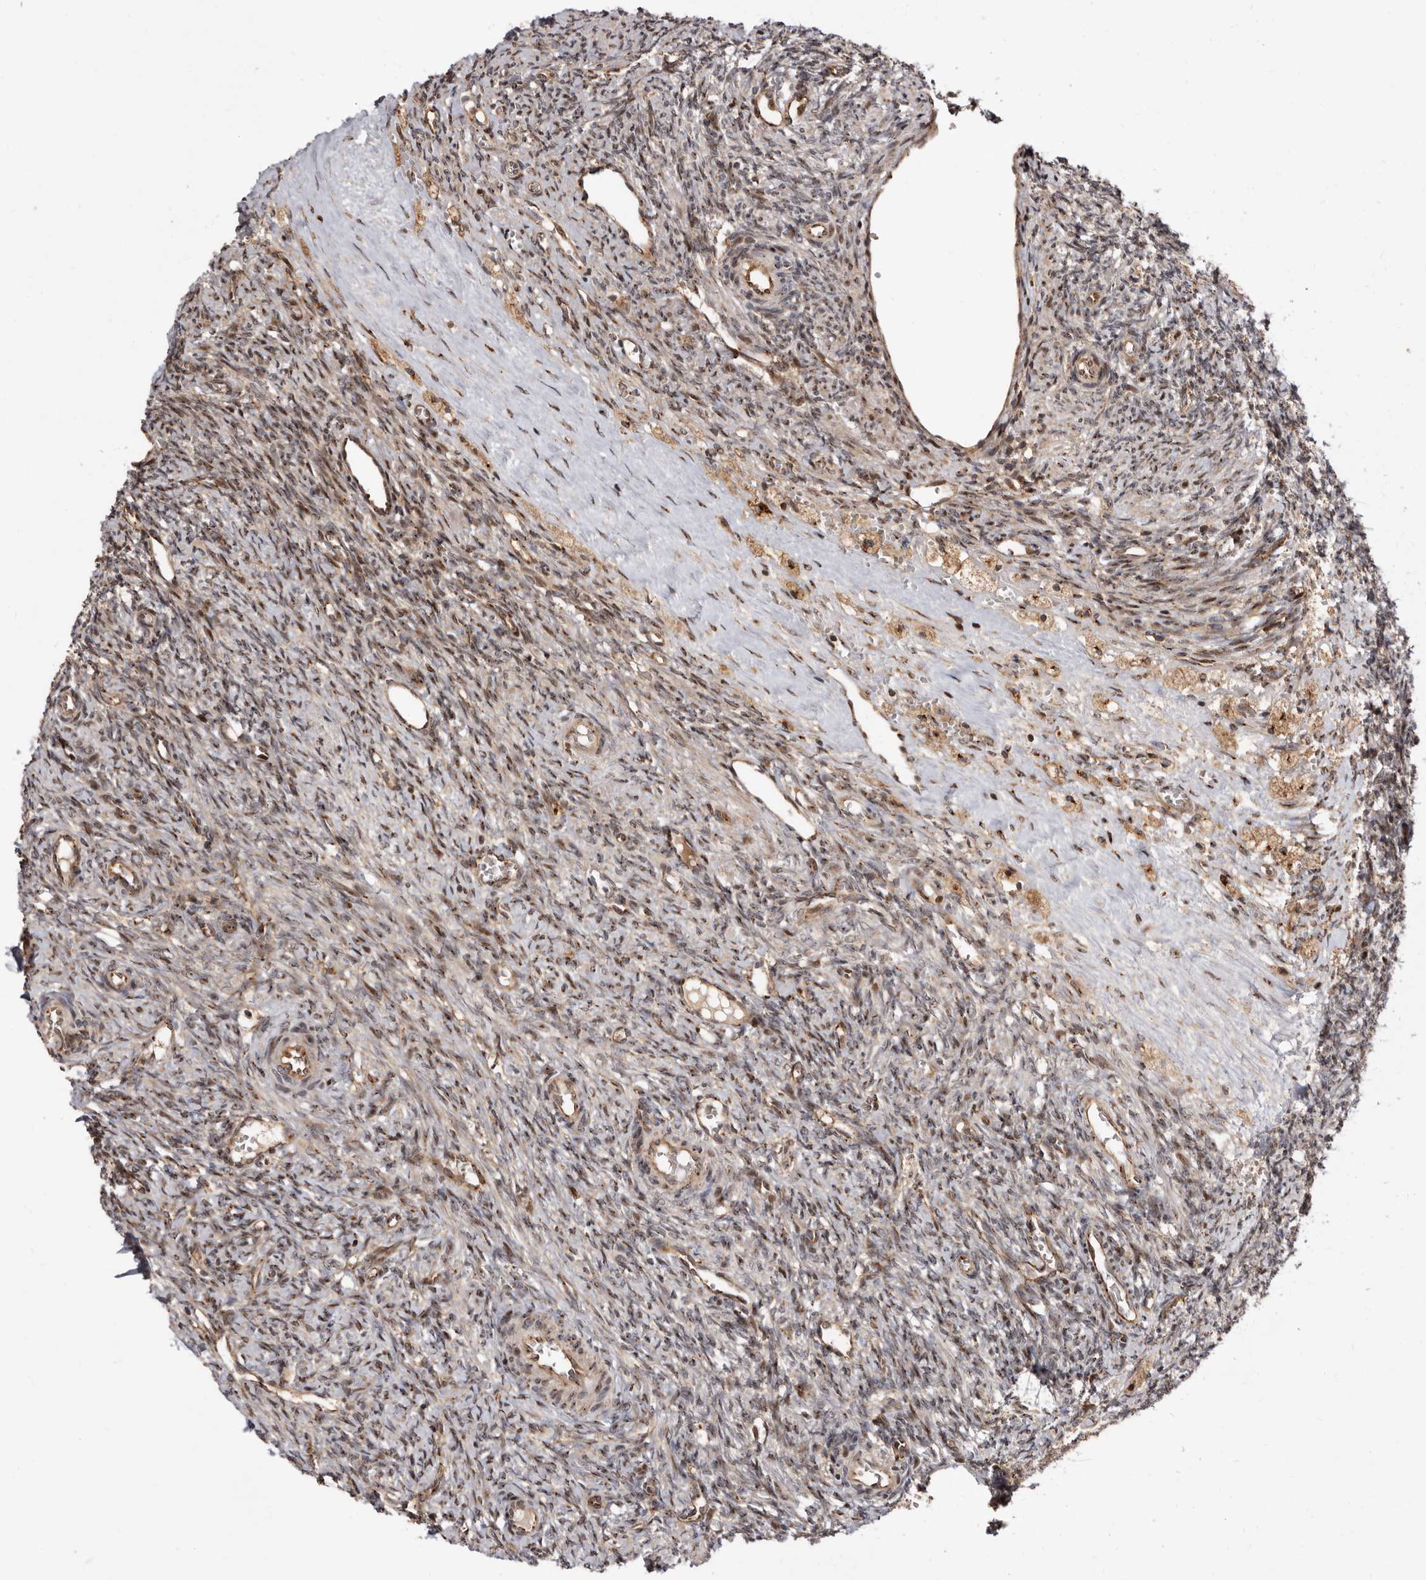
{"staining": {"intensity": "moderate", "quantity": ">75%", "location": "cytoplasmic/membranous"}, "tissue": "ovary", "cell_type": "Follicle cells", "image_type": "normal", "snomed": [{"axis": "morphology", "description": "Normal tissue, NOS"}, {"axis": "topography", "description": "Ovary"}], "caption": "DAB (3,3'-diaminobenzidine) immunohistochemical staining of benign ovary displays moderate cytoplasmic/membranous protein staining in approximately >75% of follicle cells.", "gene": "GPR27", "patient": {"sex": "female", "age": 41}}